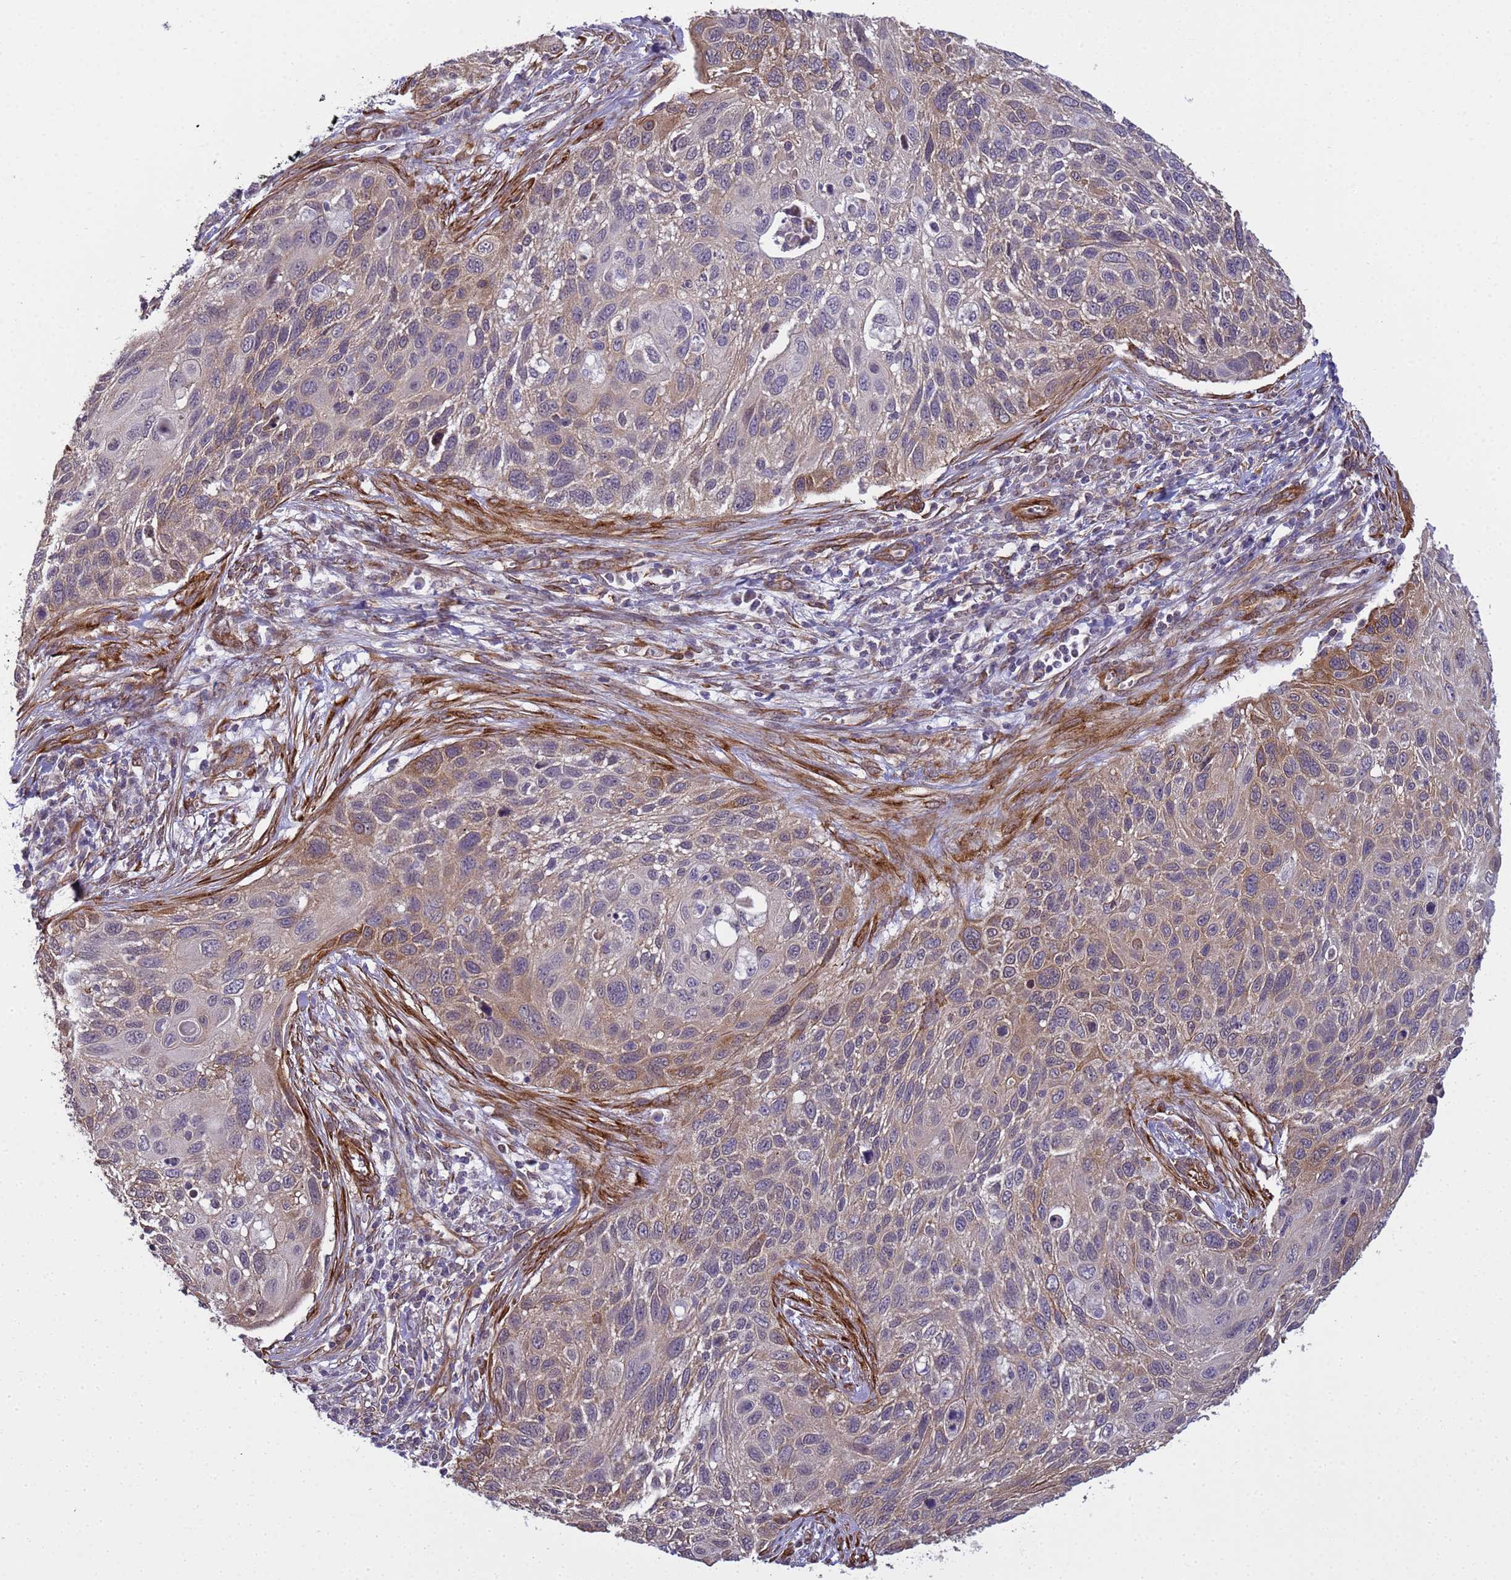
{"staining": {"intensity": "weak", "quantity": ">75%", "location": "cytoplasmic/membranous"}, "tissue": "cervical cancer", "cell_type": "Tumor cells", "image_type": "cancer", "snomed": [{"axis": "morphology", "description": "Squamous cell carcinoma, NOS"}, {"axis": "topography", "description": "Cervix"}], "caption": "Cervical cancer (squamous cell carcinoma) stained with DAB immunohistochemistry (IHC) reveals low levels of weak cytoplasmic/membranous expression in about >75% of tumor cells. (Stains: DAB (3,3'-diaminobenzidine) in brown, nuclei in blue, Microscopy: brightfield microscopy at high magnification).", "gene": "ITGB4", "patient": {"sex": "female", "age": 70}}